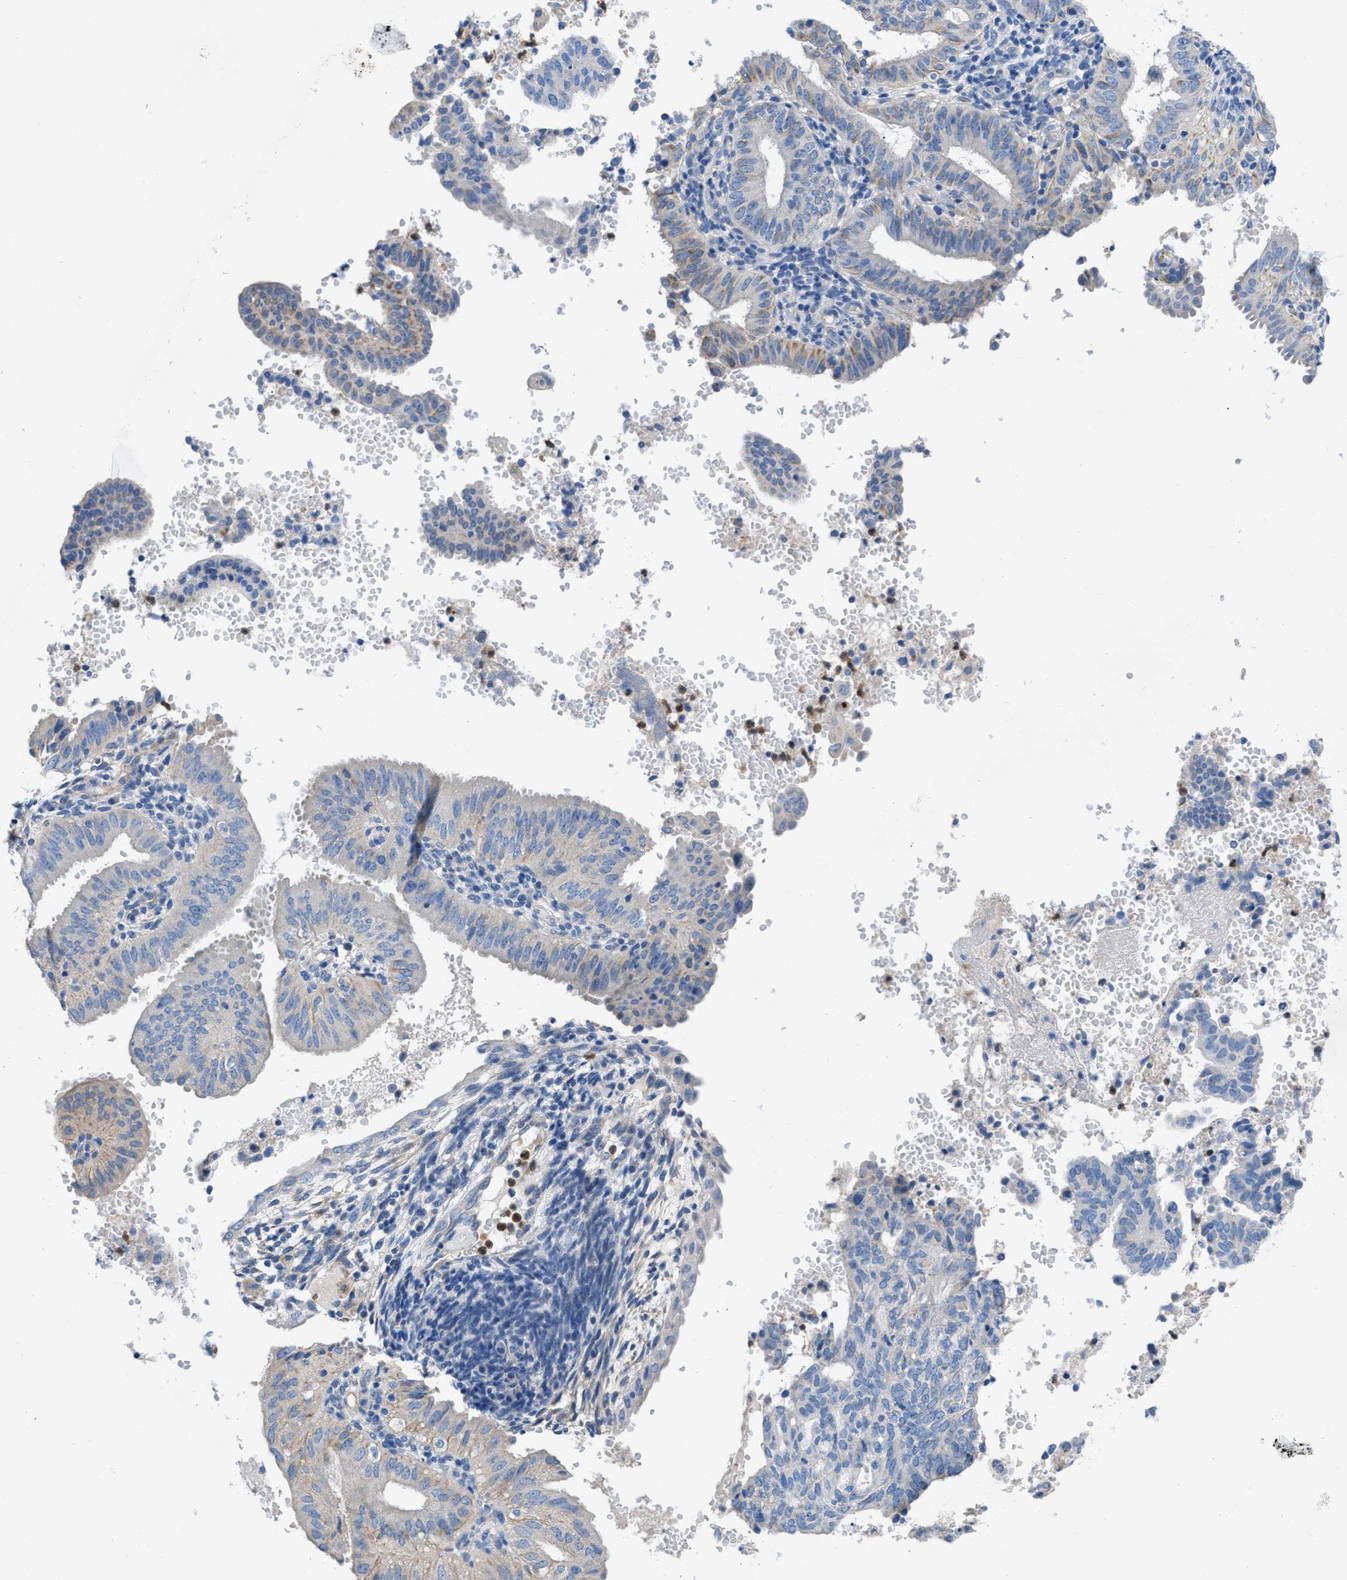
{"staining": {"intensity": "moderate", "quantity": "<25%", "location": "cytoplasmic/membranous"}, "tissue": "endometrial cancer", "cell_type": "Tumor cells", "image_type": "cancer", "snomed": [{"axis": "morphology", "description": "Adenocarcinoma, NOS"}, {"axis": "topography", "description": "Endometrium"}], "caption": "Approximately <25% of tumor cells in endometrial adenocarcinoma display moderate cytoplasmic/membranous protein staining as visualized by brown immunohistochemical staining.", "gene": "ITPR1", "patient": {"sex": "female", "age": 58}}